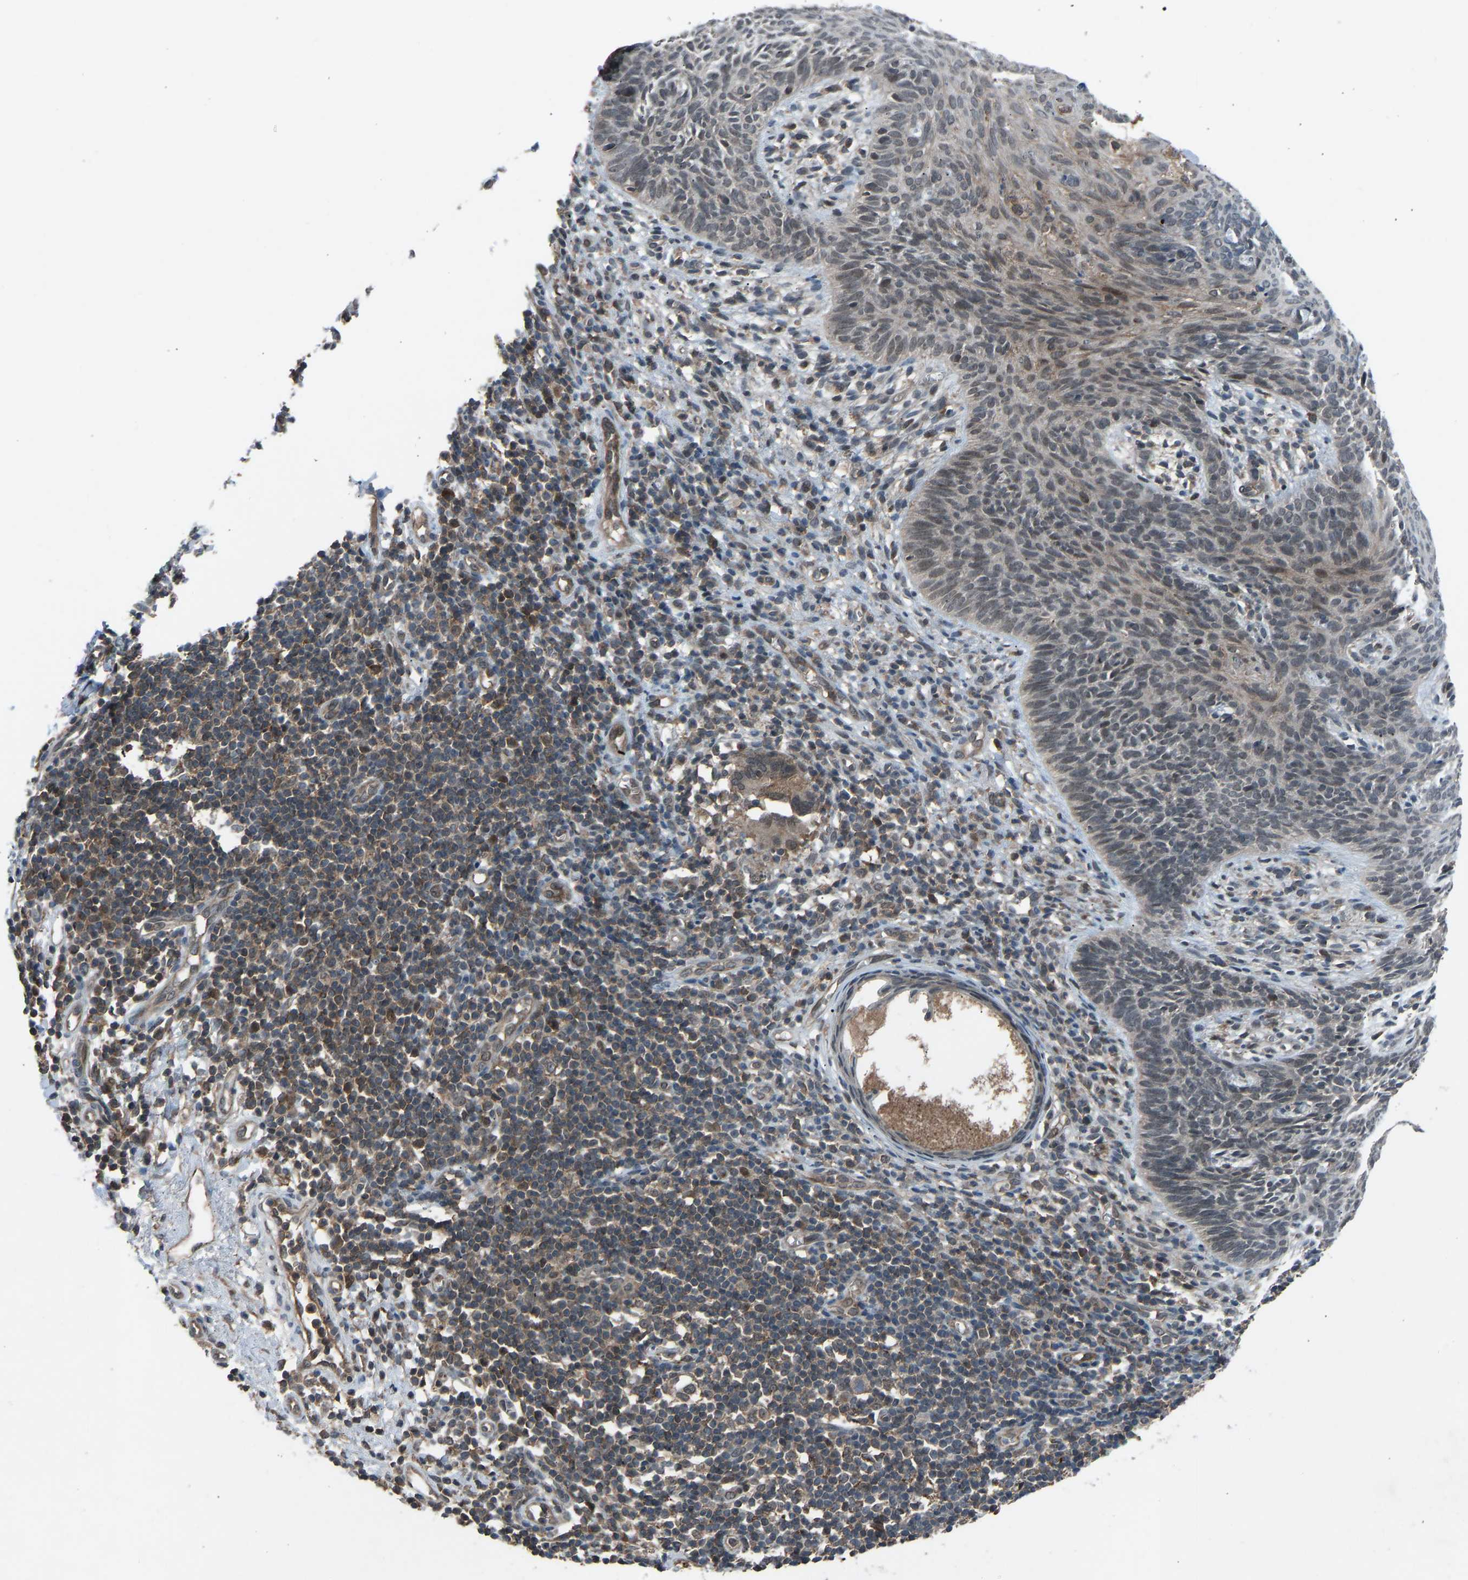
{"staining": {"intensity": "moderate", "quantity": "<25%", "location": "nuclear"}, "tissue": "skin cancer", "cell_type": "Tumor cells", "image_type": "cancer", "snomed": [{"axis": "morphology", "description": "Basal cell carcinoma"}, {"axis": "topography", "description": "Skin"}], "caption": "The histopathology image reveals staining of skin cancer (basal cell carcinoma), revealing moderate nuclear protein expression (brown color) within tumor cells.", "gene": "SLC43A1", "patient": {"sex": "male", "age": 60}}